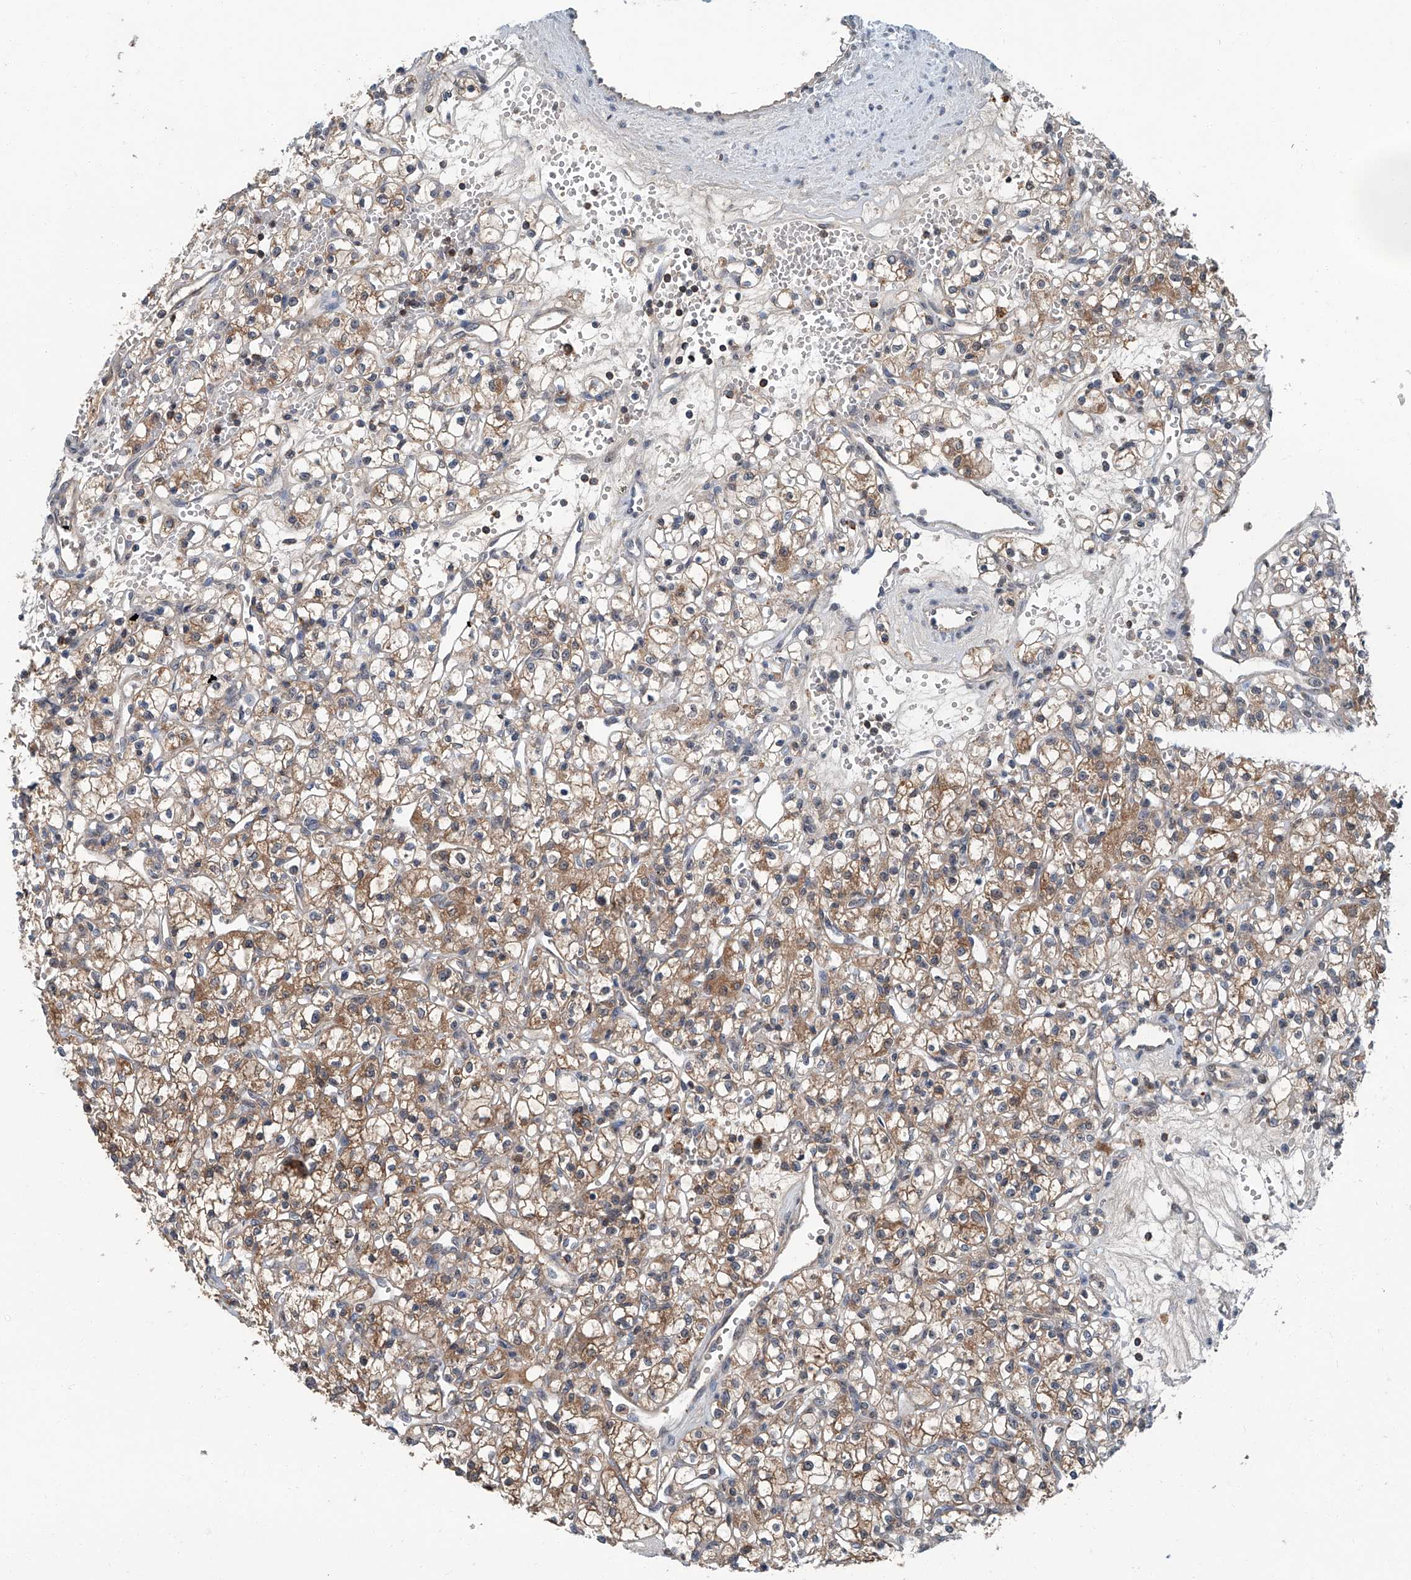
{"staining": {"intensity": "moderate", "quantity": "25%-75%", "location": "cytoplasmic/membranous"}, "tissue": "renal cancer", "cell_type": "Tumor cells", "image_type": "cancer", "snomed": [{"axis": "morphology", "description": "Adenocarcinoma, NOS"}, {"axis": "topography", "description": "Kidney"}], "caption": "High-power microscopy captured an immunohistochemistry micrograph of adenocarcinoma (renal), revealing moderate cytoplasmic/membranous positivity in approximately 25%-75% of tumor cells.", "gene": "CLK1", "patient": {"sex": "female", "age": 59}}